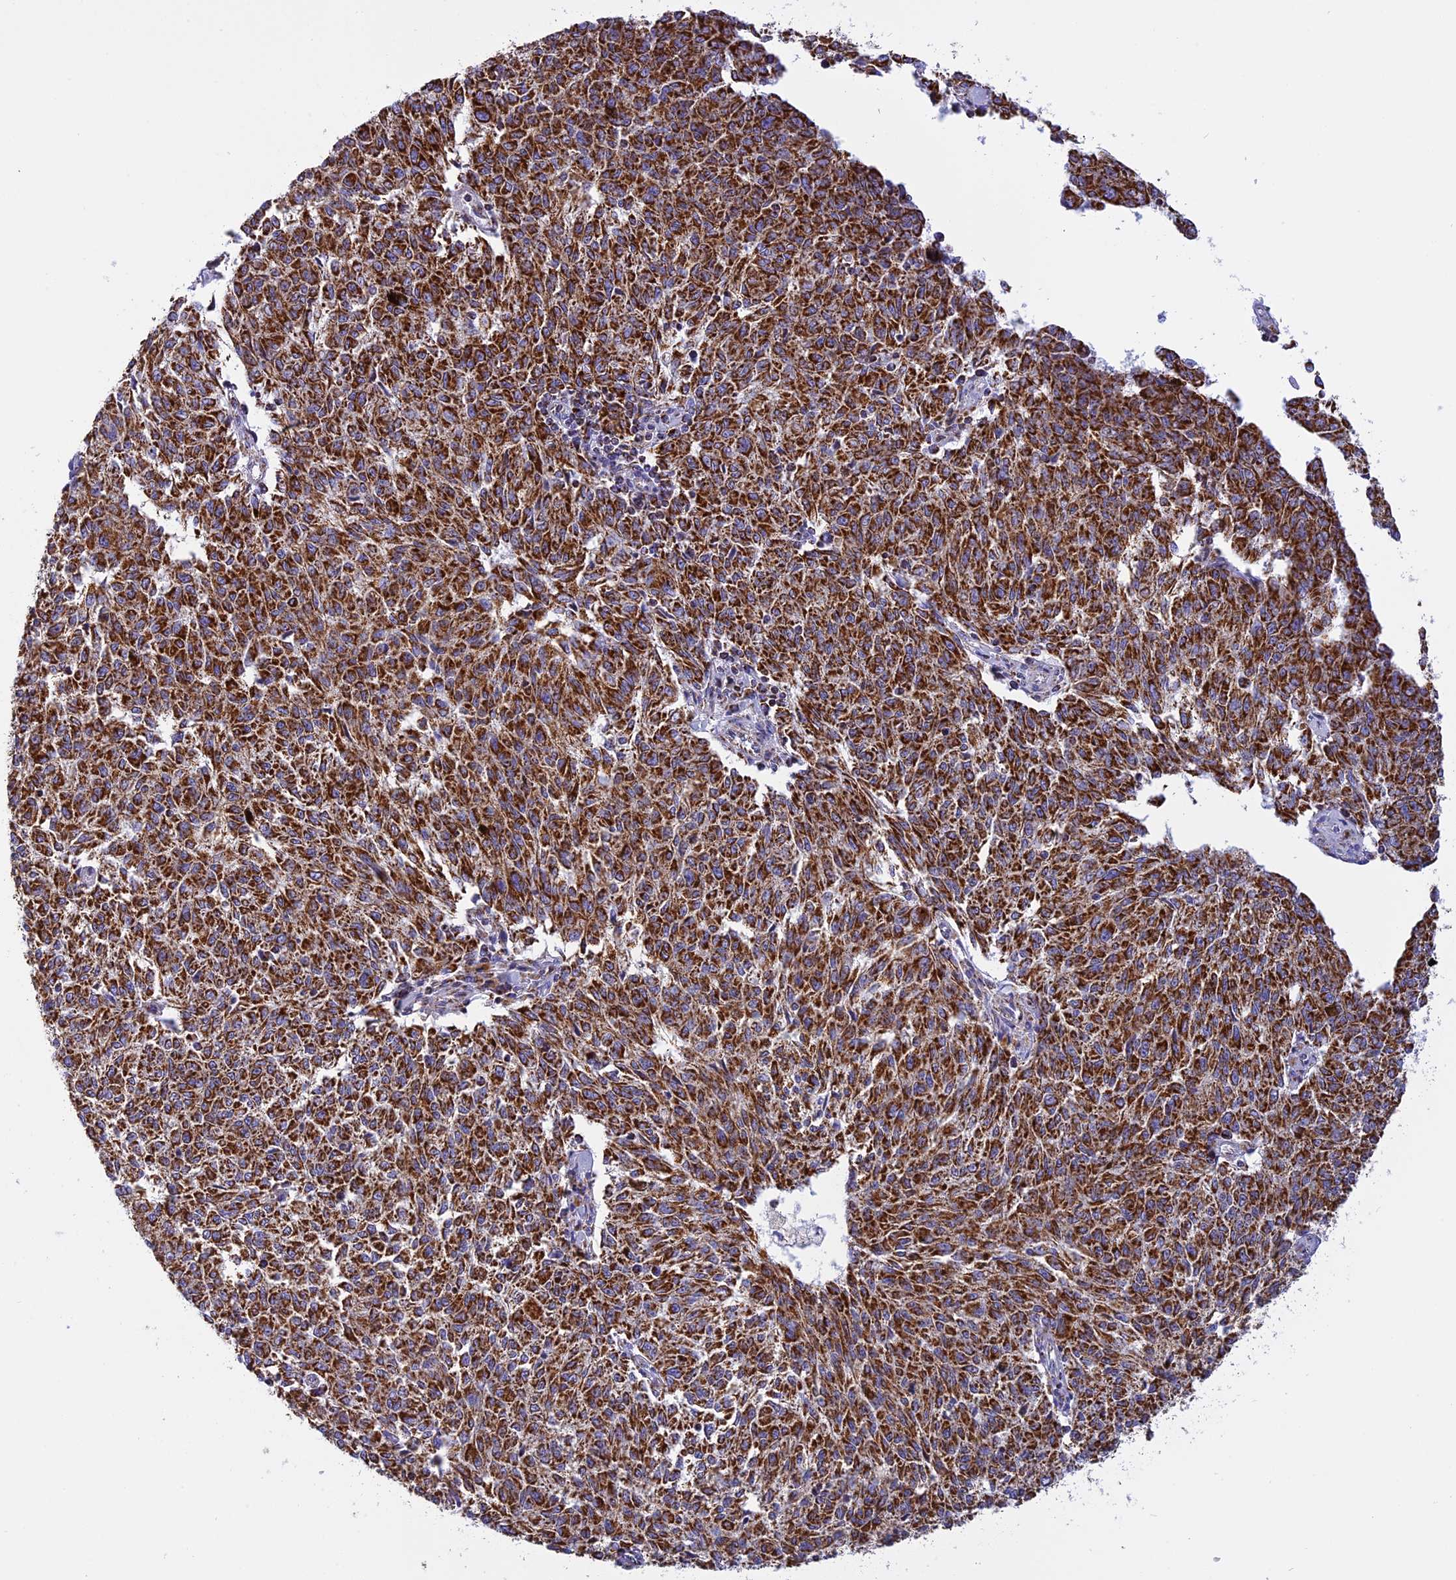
{"staining": {"intensity": "strong", "quantity": ">75%", "location": "cytoplasmic/membranous"}, "tissue": "melanoma", "cell_type": "Tumor cells", "image_type": "cancer", "snomed": [{"axis": "morphology", "description": "Malignant melanoma, NOS"}, {"axis": "topography", "description": "Skin"}], "caption": "Immunohistochemical staining of melanoma shows high levels of strong cytoplasmic/membranous protein expression in approximately >75% of tumor cells.", "gene": "KCNG1", "patient": {"sex": "female", "age": 72}}